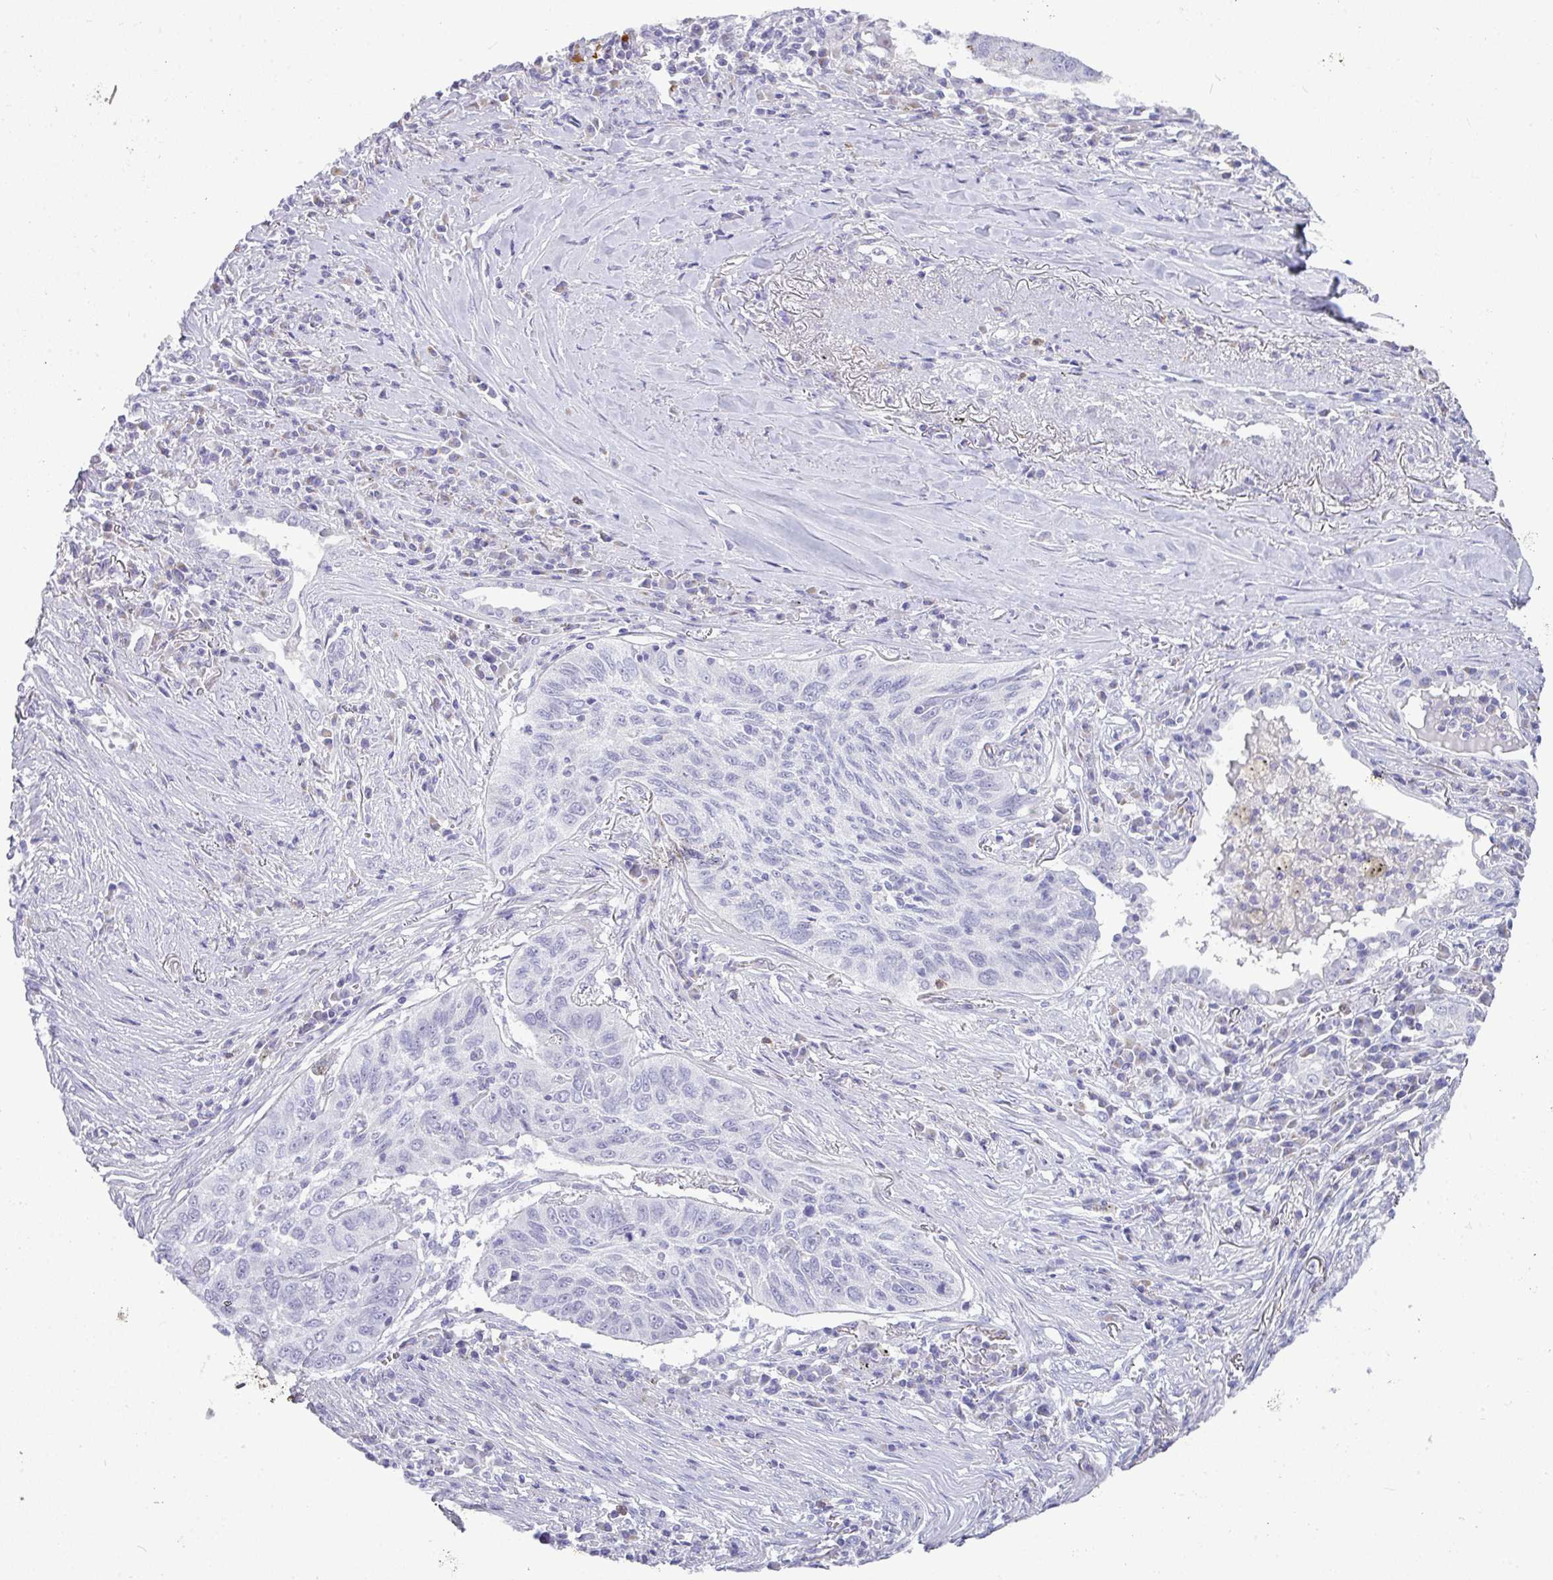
{"staining": {"intensity": "negative", "quantity": "none", "location": "none"}, "tissue": "lung cancer", "cell_type": "Tumor cells", "image_type": "cancer", "snomed": [{"axis": "morphology", "description": "Squamous cell carcinoma, NOS"}, {"axis": "topography", "description": "Lung"}], "caption": "Tumor cells show no significant protein staining in squamous cell carcinoma (lung).", "gene": "ZNF524", "patient": {"sex": "female", "age": 66}}